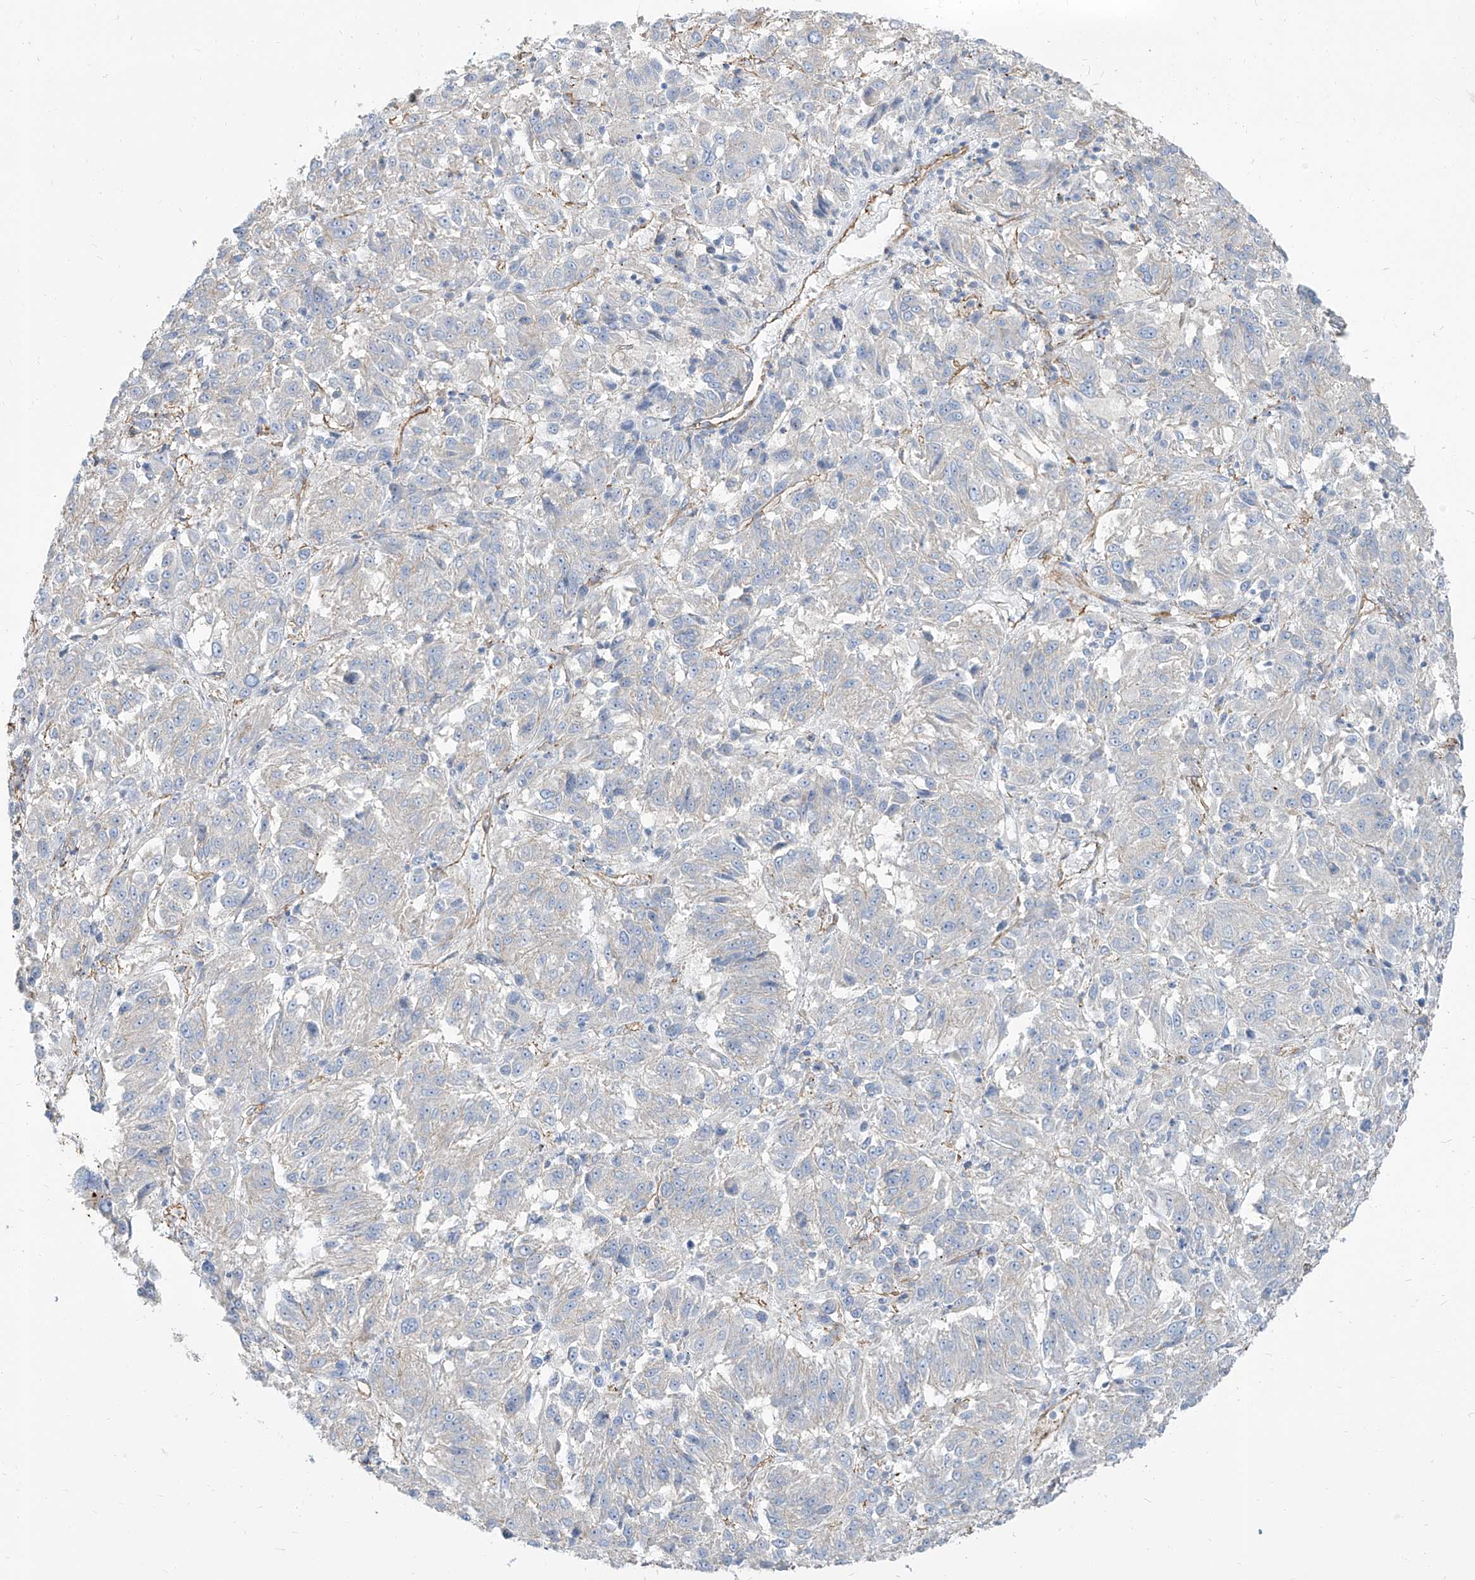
{"staining": {"intensity": "negative", "quantity": "none", "location": "none"}, "tissue": "melanoma", "cell_type": "Tumor cells", "image_type": "cancer", "snomed": [{"axis": "morphology", "description": "Malignant melanoma, Metastatic site"}, {"axis": "topography", "description": "Lung"}], "caption": "Immunohistochemical staining of human malignant melanoma (metastatic site) displays no significant expression in tumor cells.", "gene": "TXLNB", "patient": {"sex": "male", "age": 64}}